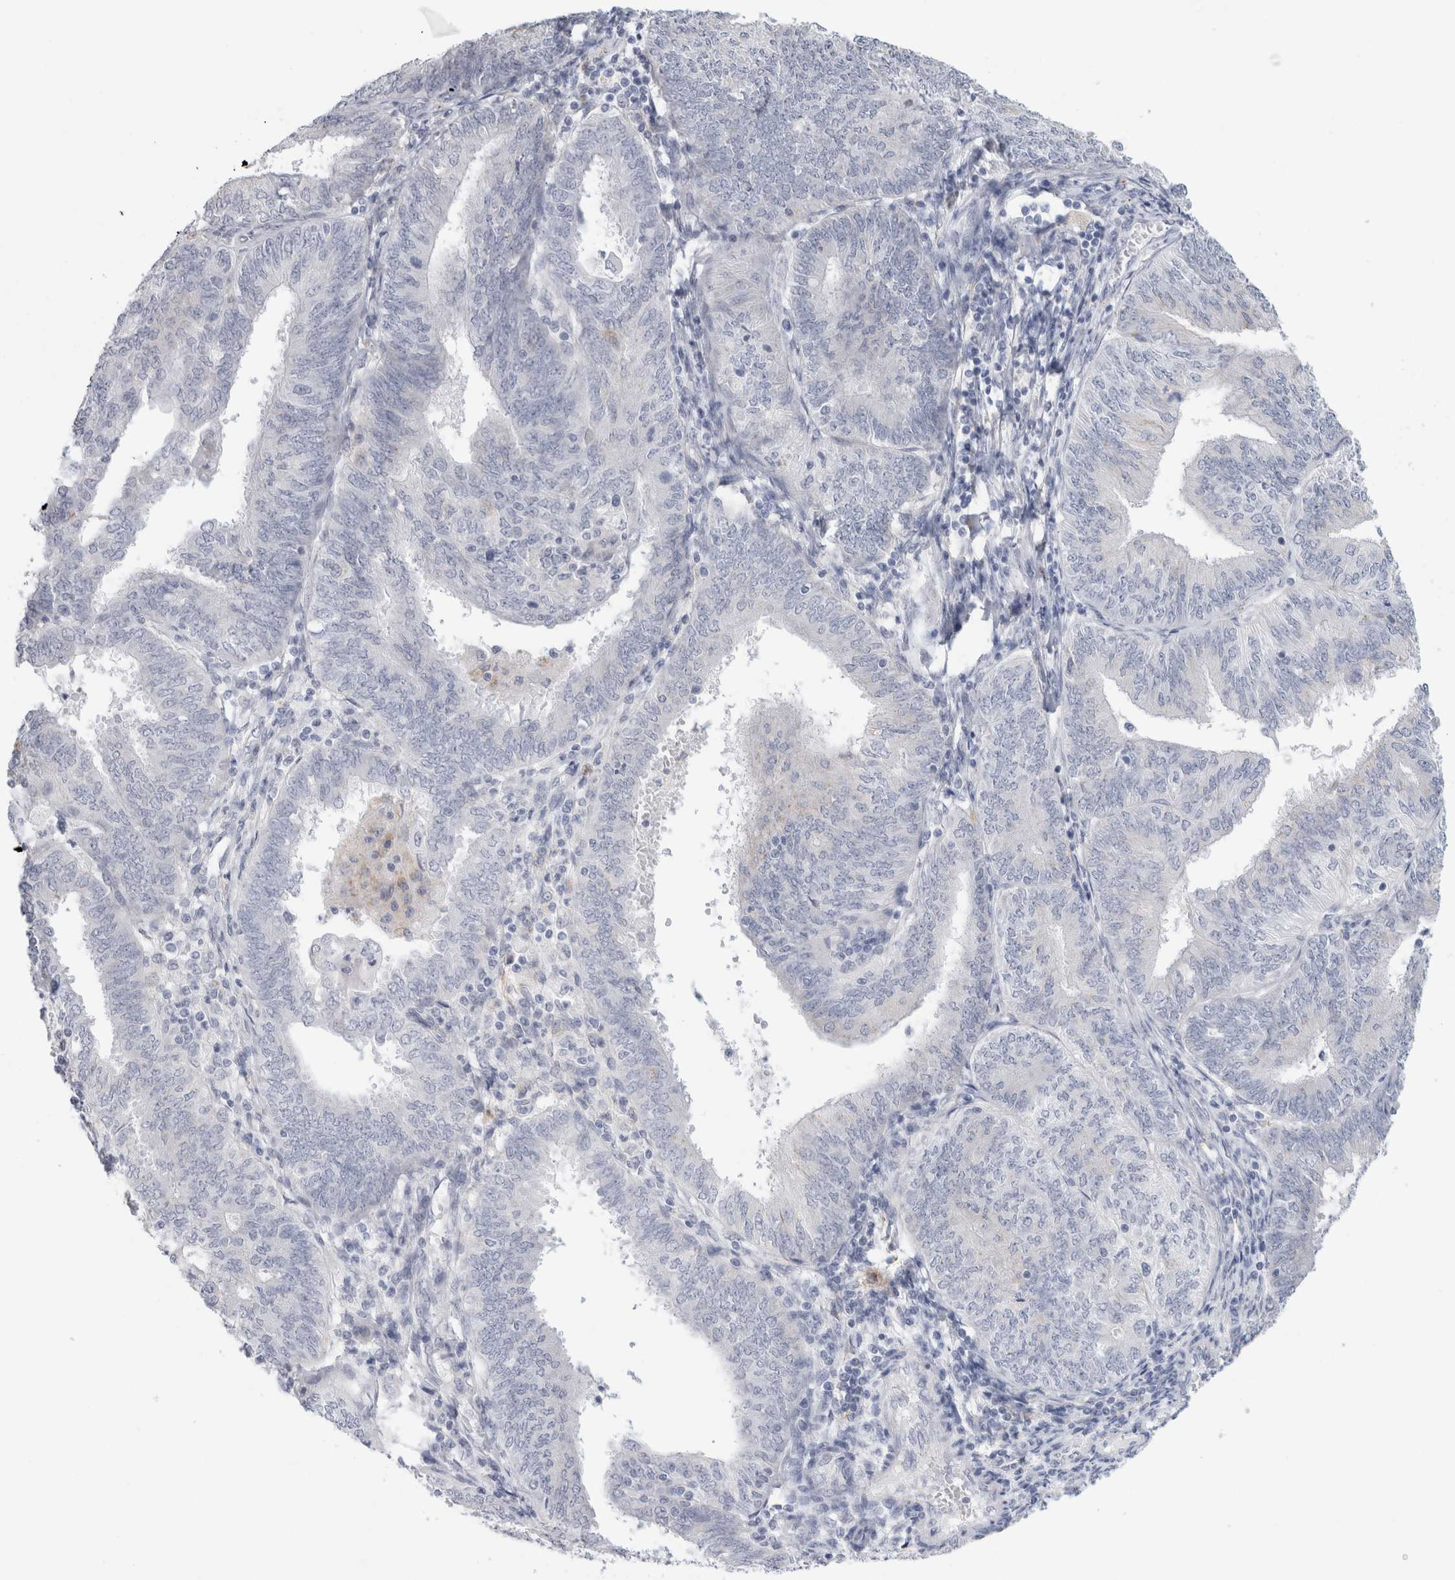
{"staining": {"intensity": "negative", "quantity": "none", "location": "none"}, "tissue": "endometrial cancer", "cell_type": "Tumor cells", "image_type": "cancer", "snomed": [{"axis": "morphology", "description": "Adenocarcinoma, NOS"}, {"axis": "topography", "description": "Endometrium"}], "caption": "This is a micrograph of immunohistochemistry staining of endometrial cancer (adenocarcinoma), which shows no expression in tumor cells.", "gene": "ANKMY1", "patient": {"sex": "female", "age": 58}}